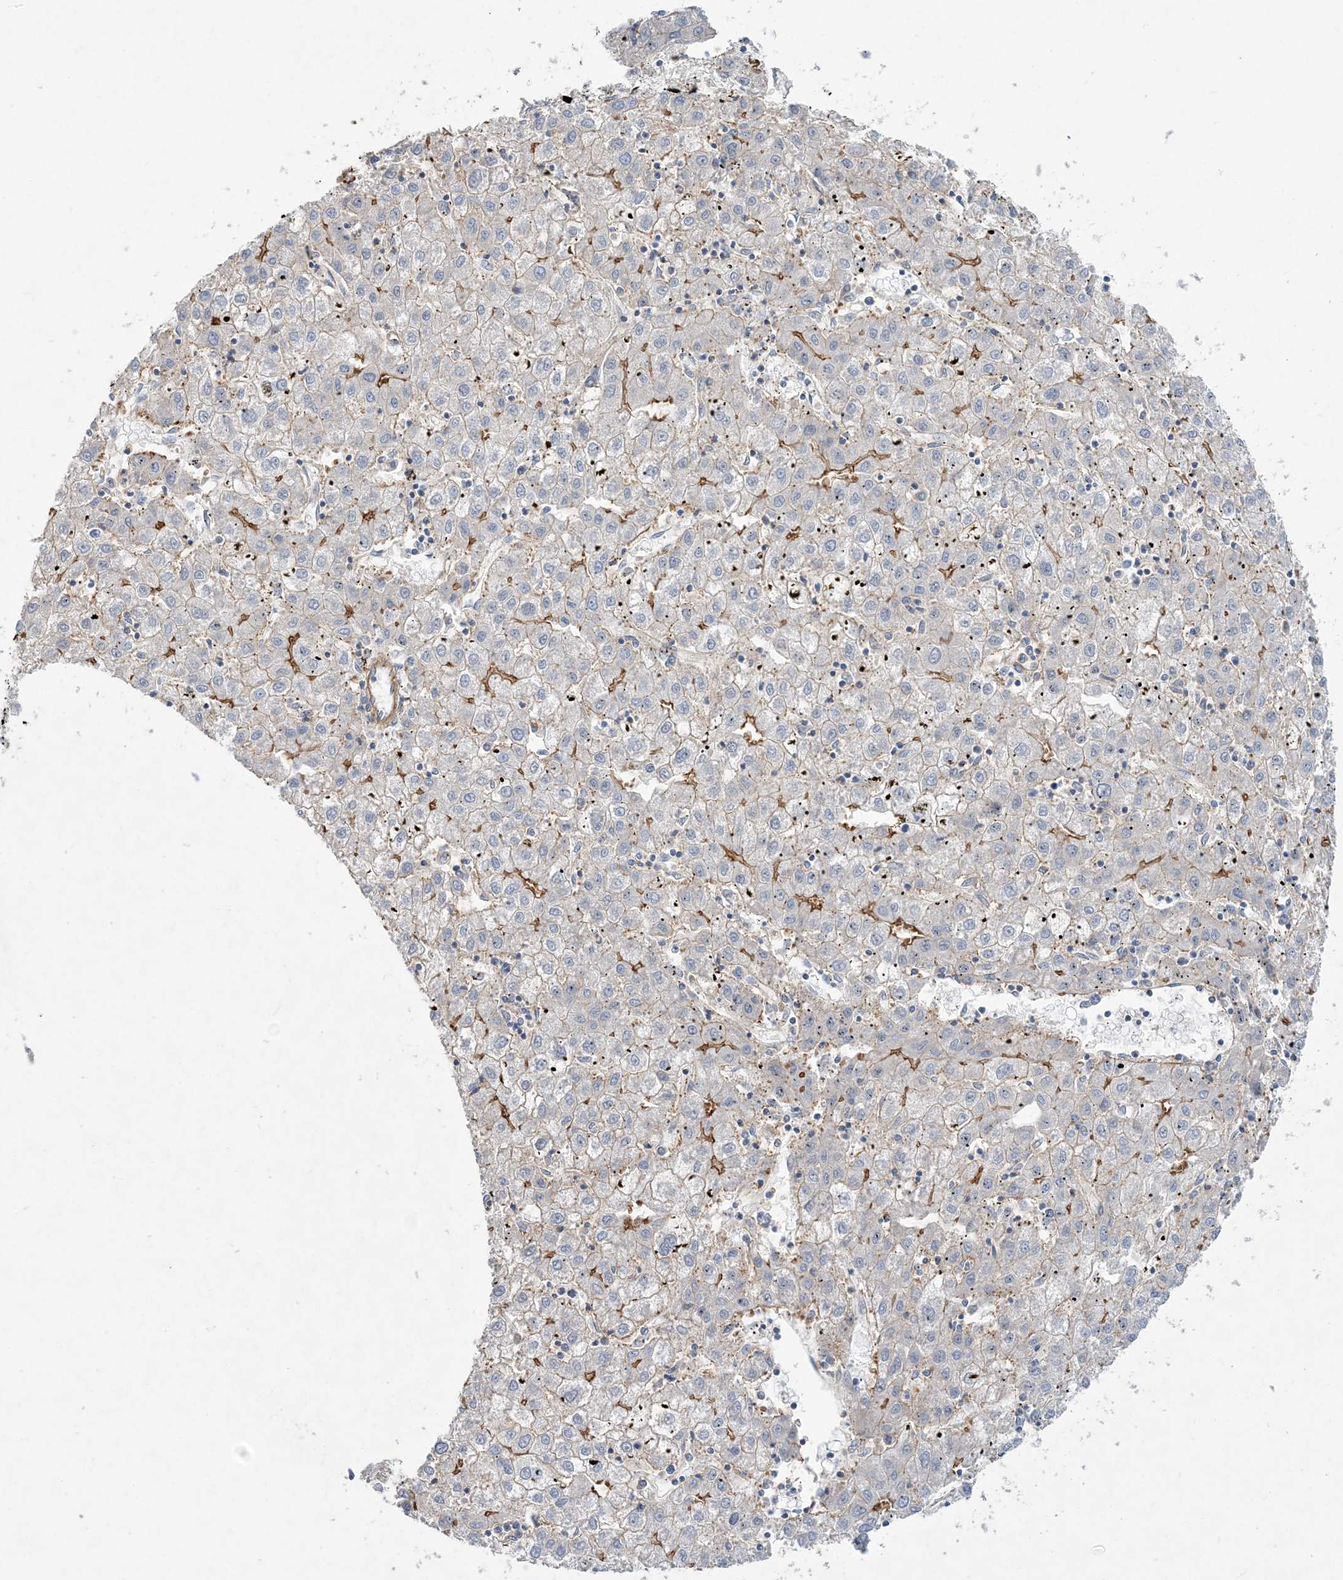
{"staining": {"intensity": "moderate", "quantity": "<25%", "location": "cytoplasmic/membranous"}, "tissue": "liver cancer", "cell_type": "Tumor cells", "image_type": "cancer", "snomed": [{"axis": "morphology", "description": "Carcinoma, Hepatocellular, NOS"}, {"axis": "topography", "description": "Liver"}], "caption": "Liver cancer stained with a brown dye shows moderate cytoplasmic/membranous positive expression in about <25% of tumor cells.", "gene": "PIGC", "patient": {"sex": "male", "age": 72}}